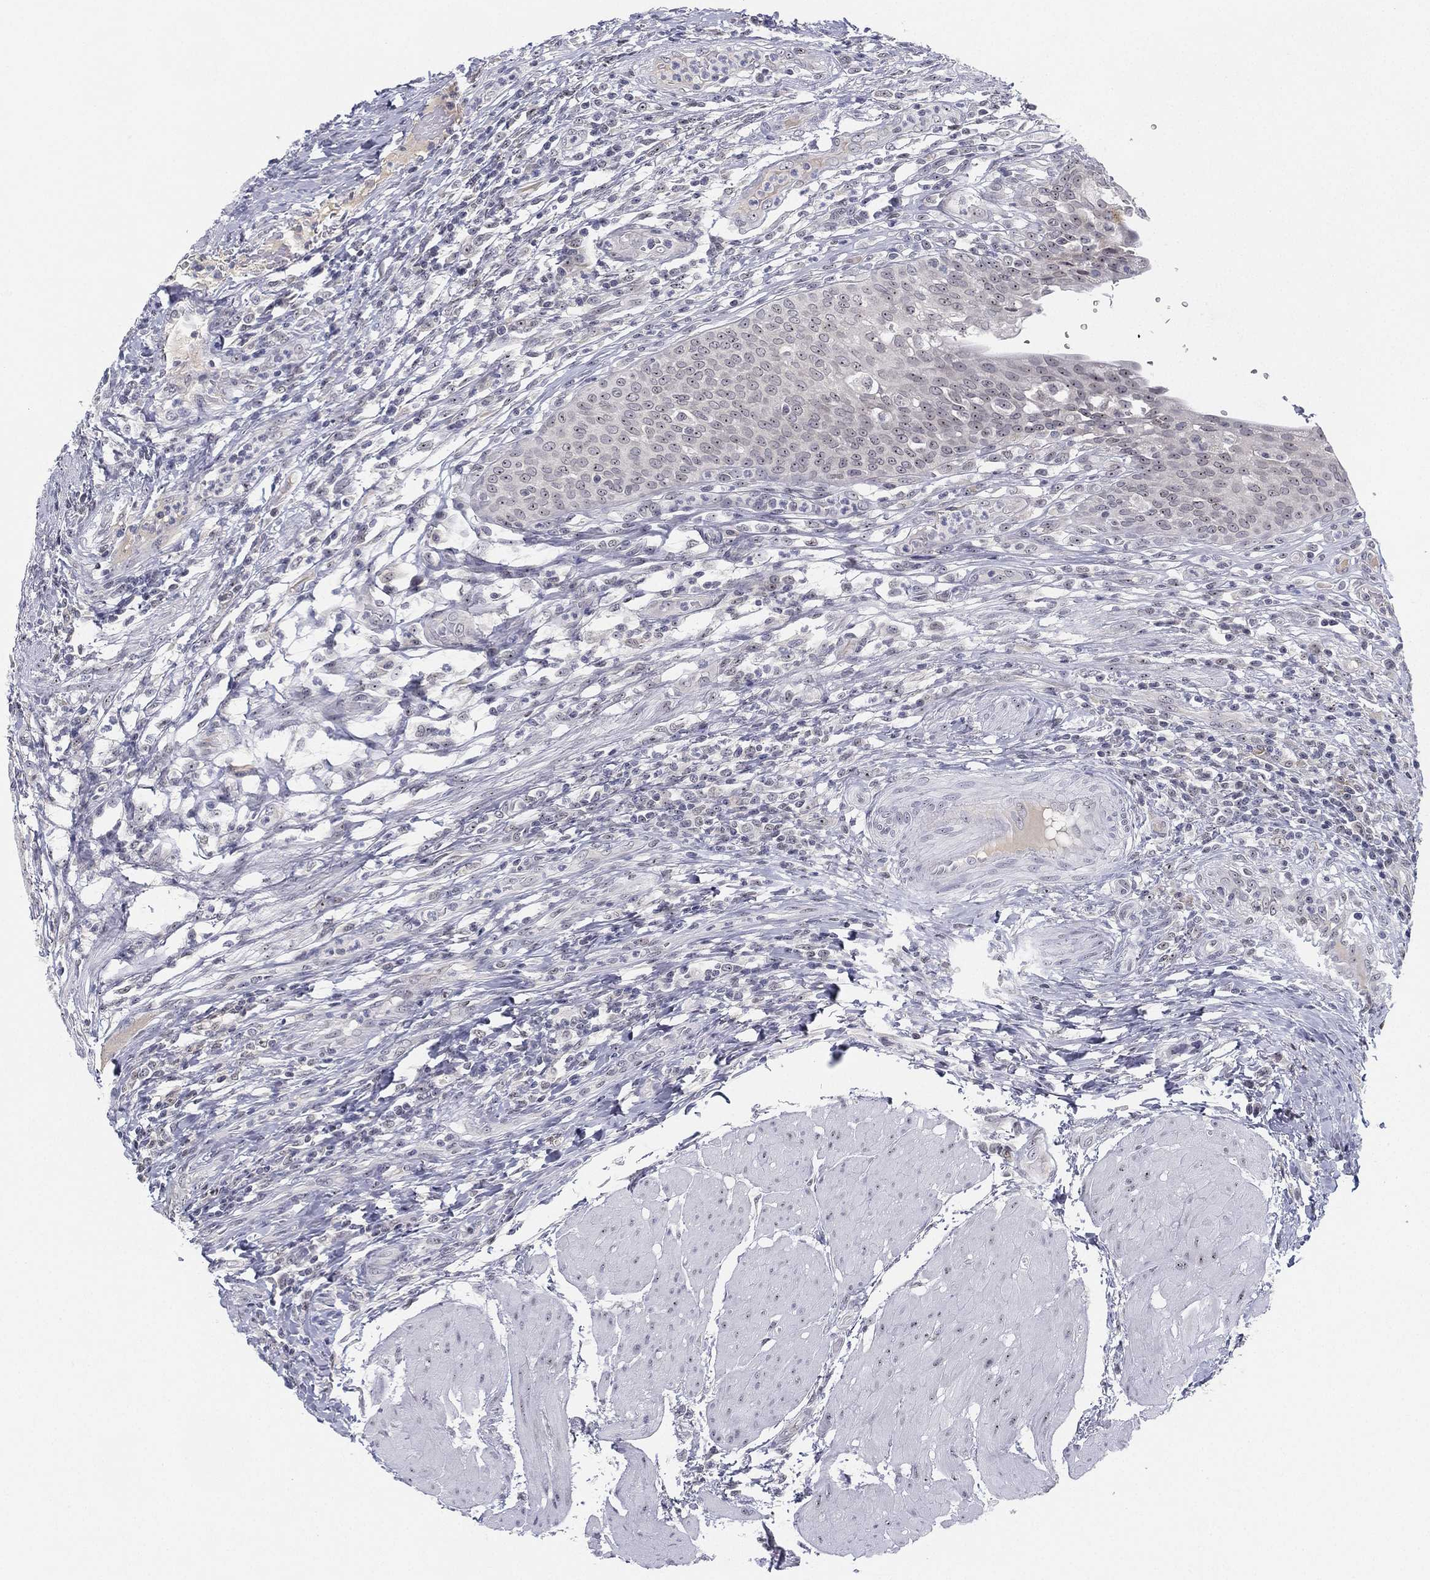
{"staining": {"intensity": "negative", "quantity": "none", "location": "none"}, "tissue": "urinary bladder", "cell_type": "Urothelial cells", "image_type": "normal", "snomed": [{"axis": "morphology", "description": "Normal tissue, NOS"}, {"axis": "topography", "description": "Urinary bladder"}, {"axis": "topography", "description": "Peripheral nerve tissue"}], "caption": "This is an immunohistochemistry micrograph of unremarkable urinary bladder. There is no expression in urothelial cells.", "gene": "MS4A8", "patient": {"sex": "male", "age": 66}}